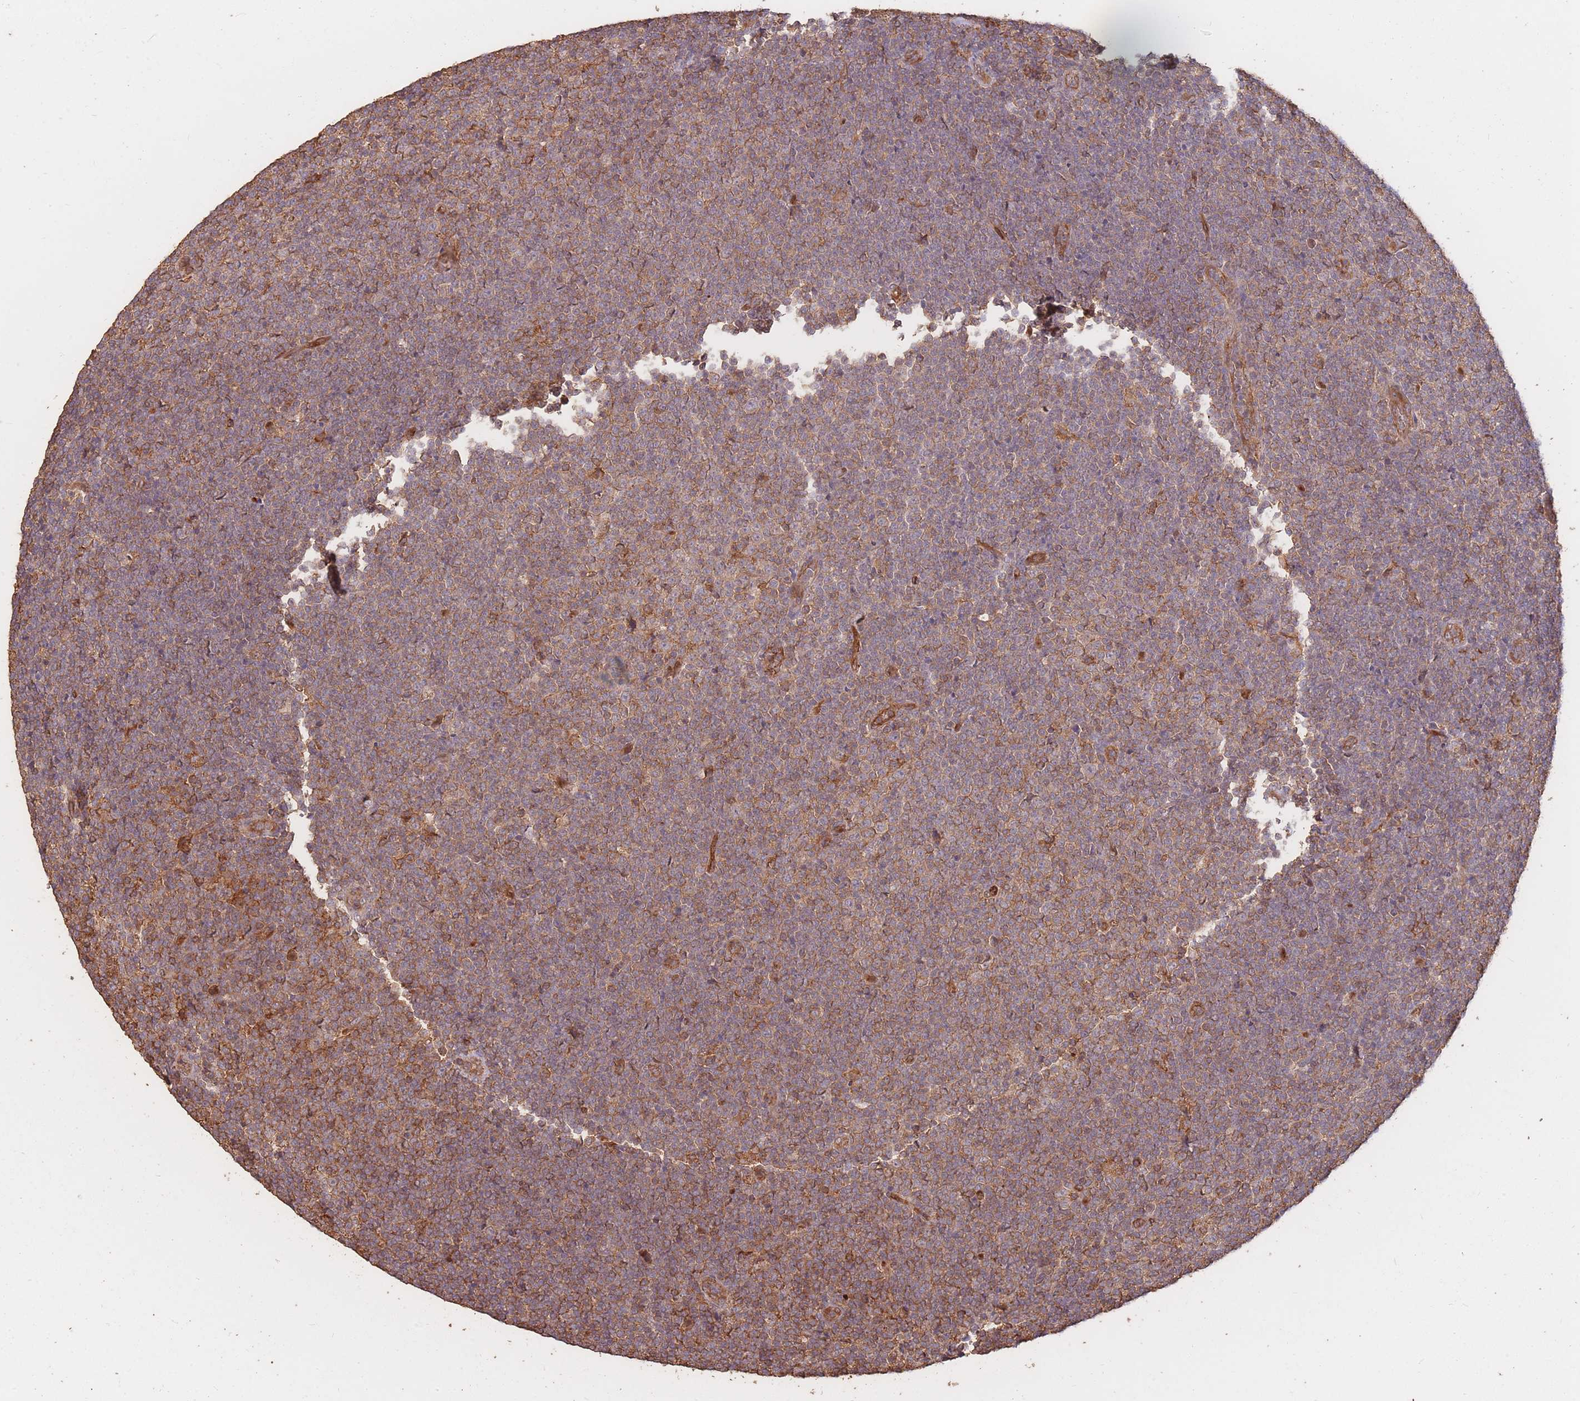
{"staining": {"intensity": "moderate", "quantity": ">75%", "location": "cytoplasmic/membranous"}, "tissue": "lymphoma", "cell_type": "Tumor cells", "image_type": "cancer", "snomed": [{"axis": "morphology", "description": "Malignant lymphoma, non-Hodgkin's type, Low grade"}, {"axis": "topography", "description": "Lymph node"}], "caption": "IHC image of human malignant lymphoma, non-Hodgkin's type (low-grade) stained for a protein (brown), which demonstrates medium levels of moderate cytoplasmic/membranous positivity in about >75% of tumor cells.", "gene": "PLS3", "patient": {"sex": "male", "age": 48}}